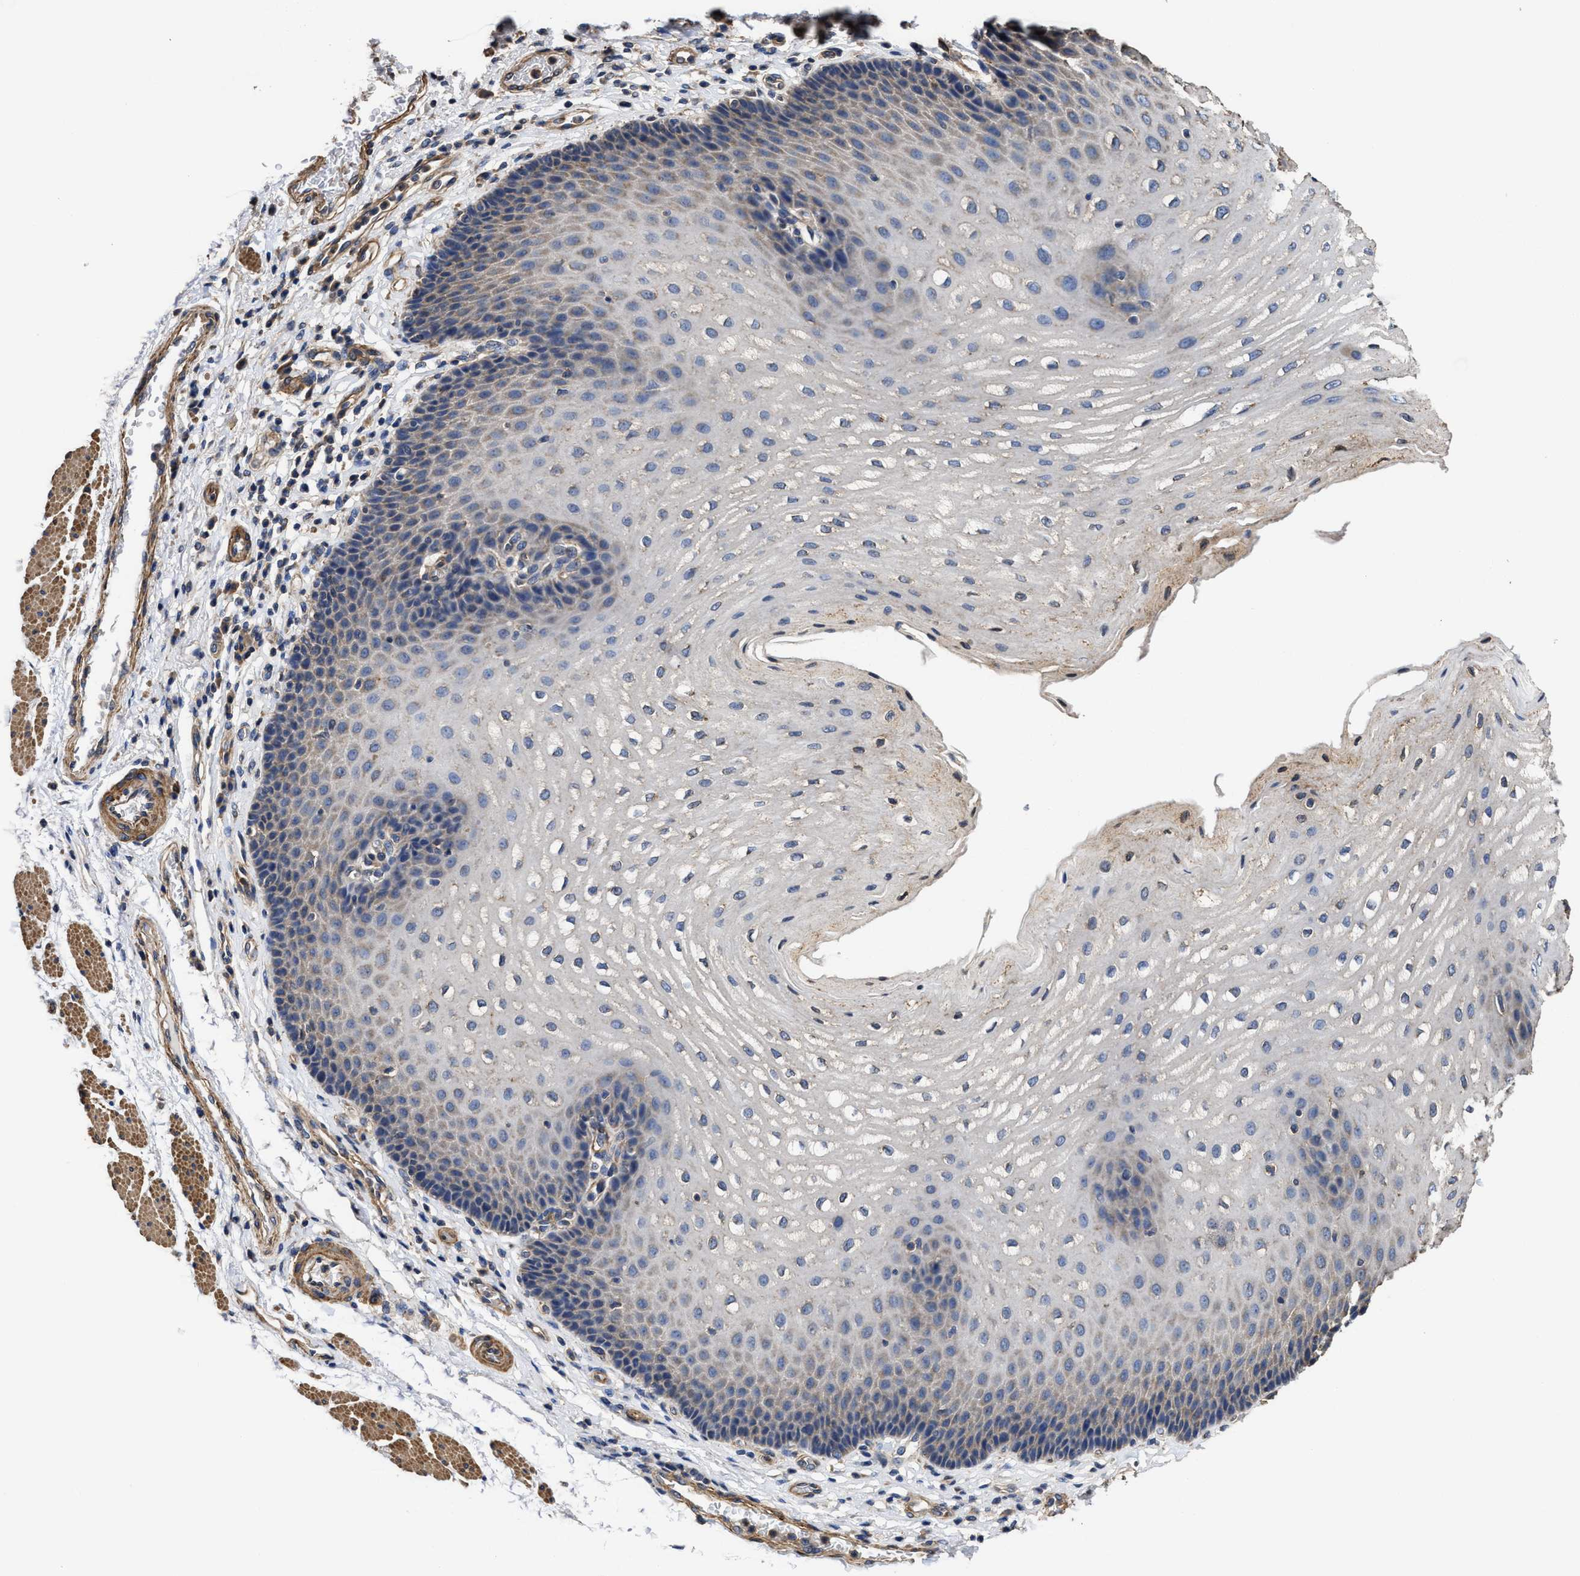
{"staining": {"intensity": "weak", "quantity": "<25%", "location": "cytoplasmic/membranous"}, "tissue": "esophagus", "cell_type": "Squamous epithelial cells", "image_type": "normal", "snomed": [{"axis": "morphology", "description": "Normal tissue, NOS"}, {"axis": "topography", "description": "Esophagus"}], "caption": "A histopathology image of human esophagus is negative for staining in squamous epithelial cells. (Brightfield microscopy of DAB (3,3'-diaminobenzidine) immunohistochemistry (IHC) at high magnification).", "gene": "SFXN4", "patient": {"sex": "male", "age": 54}}